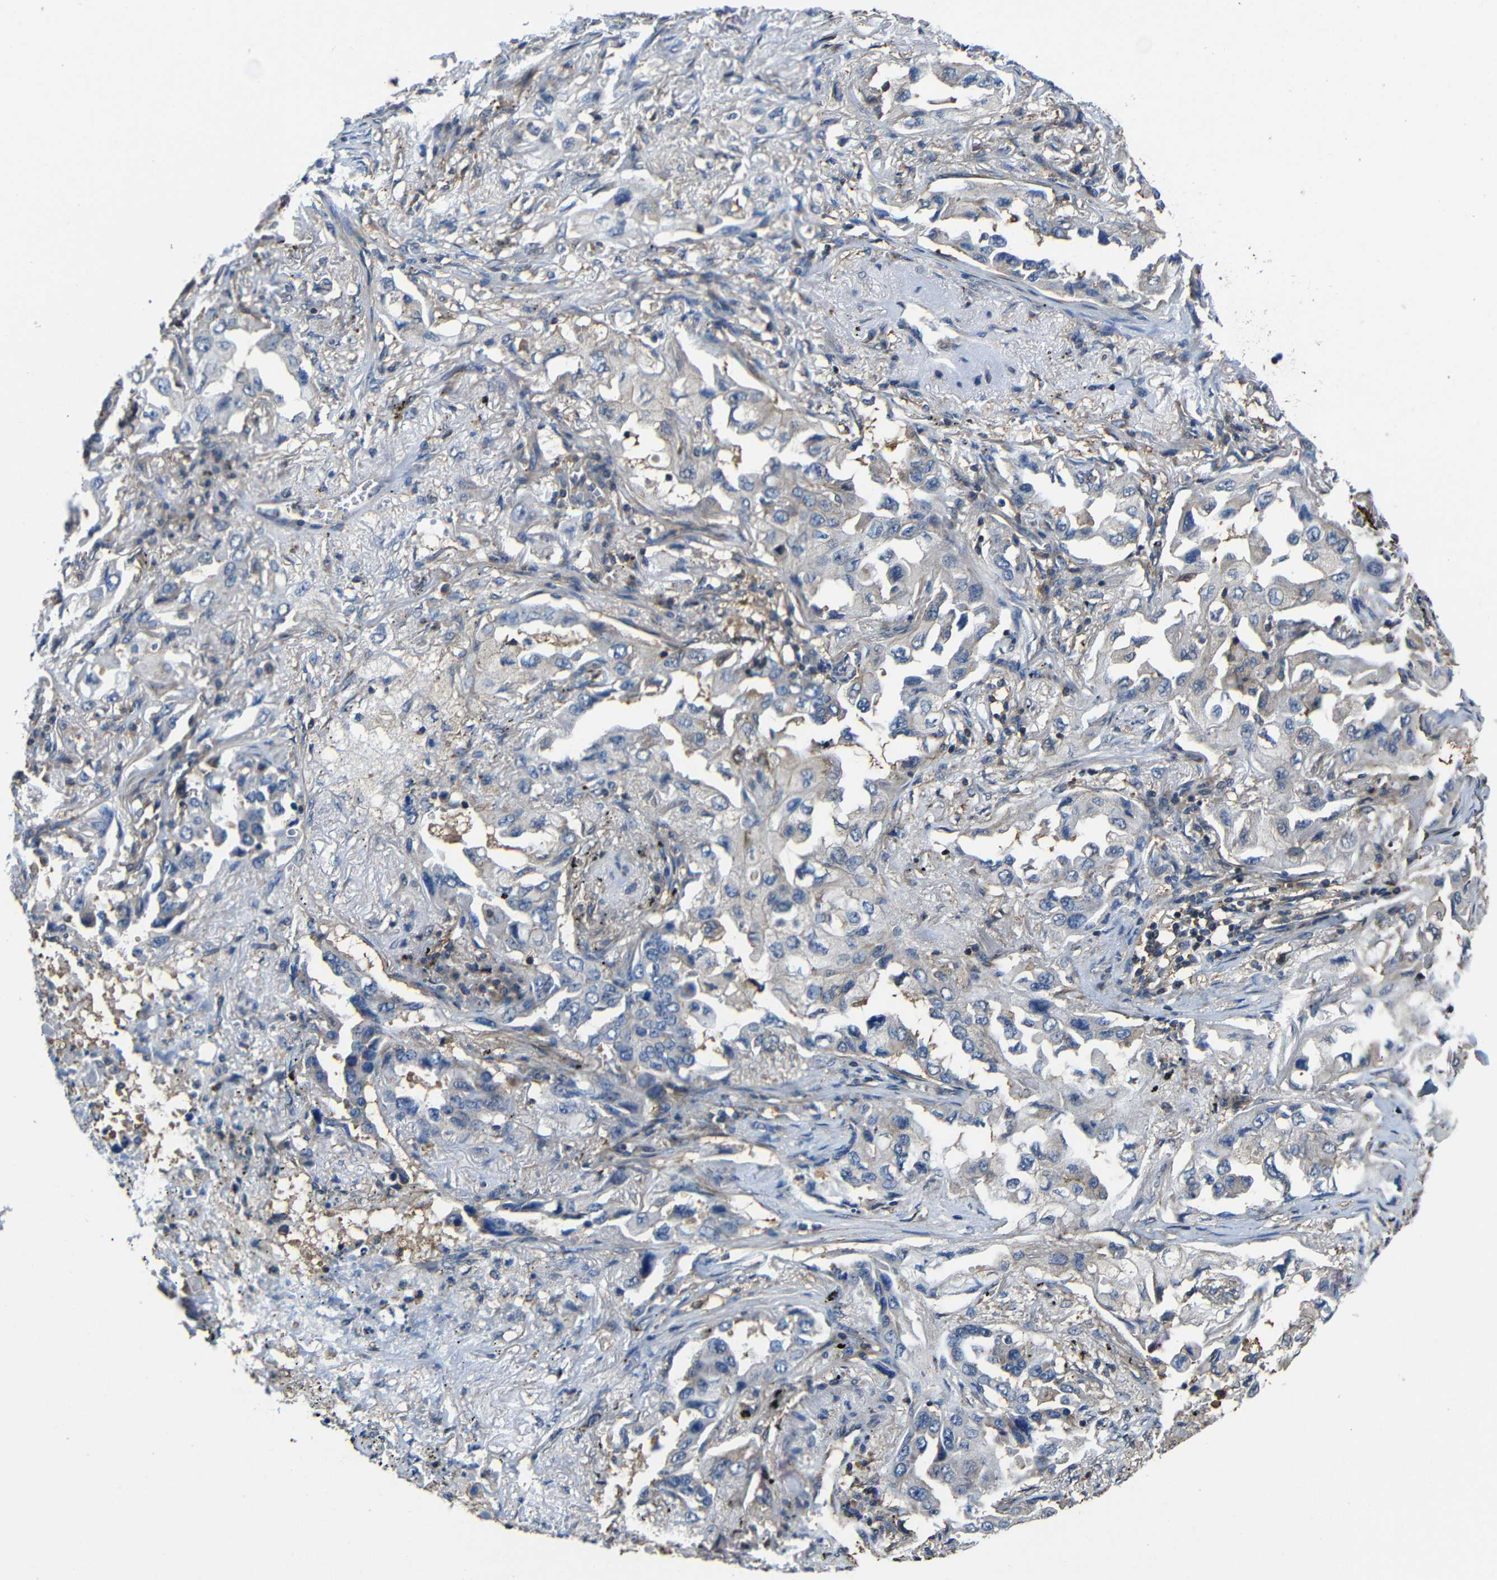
{"staining": {"intensity": "weak", "quantity": "<25%", "location": "cytoplasmic/membranous"}, "tissue": "lung cancer", "cell_type": "Tumor cells", "image_type": "cancer", "snomed": [{"axis": "morphology", "description": "Adenocarcinoma, NOS"}, {"axis": "topography", "description": "Lung"}], "caption": "Tumor cells are negative for brown protein staining in adenocarcinoma (lung).", "gene": "GDI1", "patient": {"sex": "female", "age": 65}}